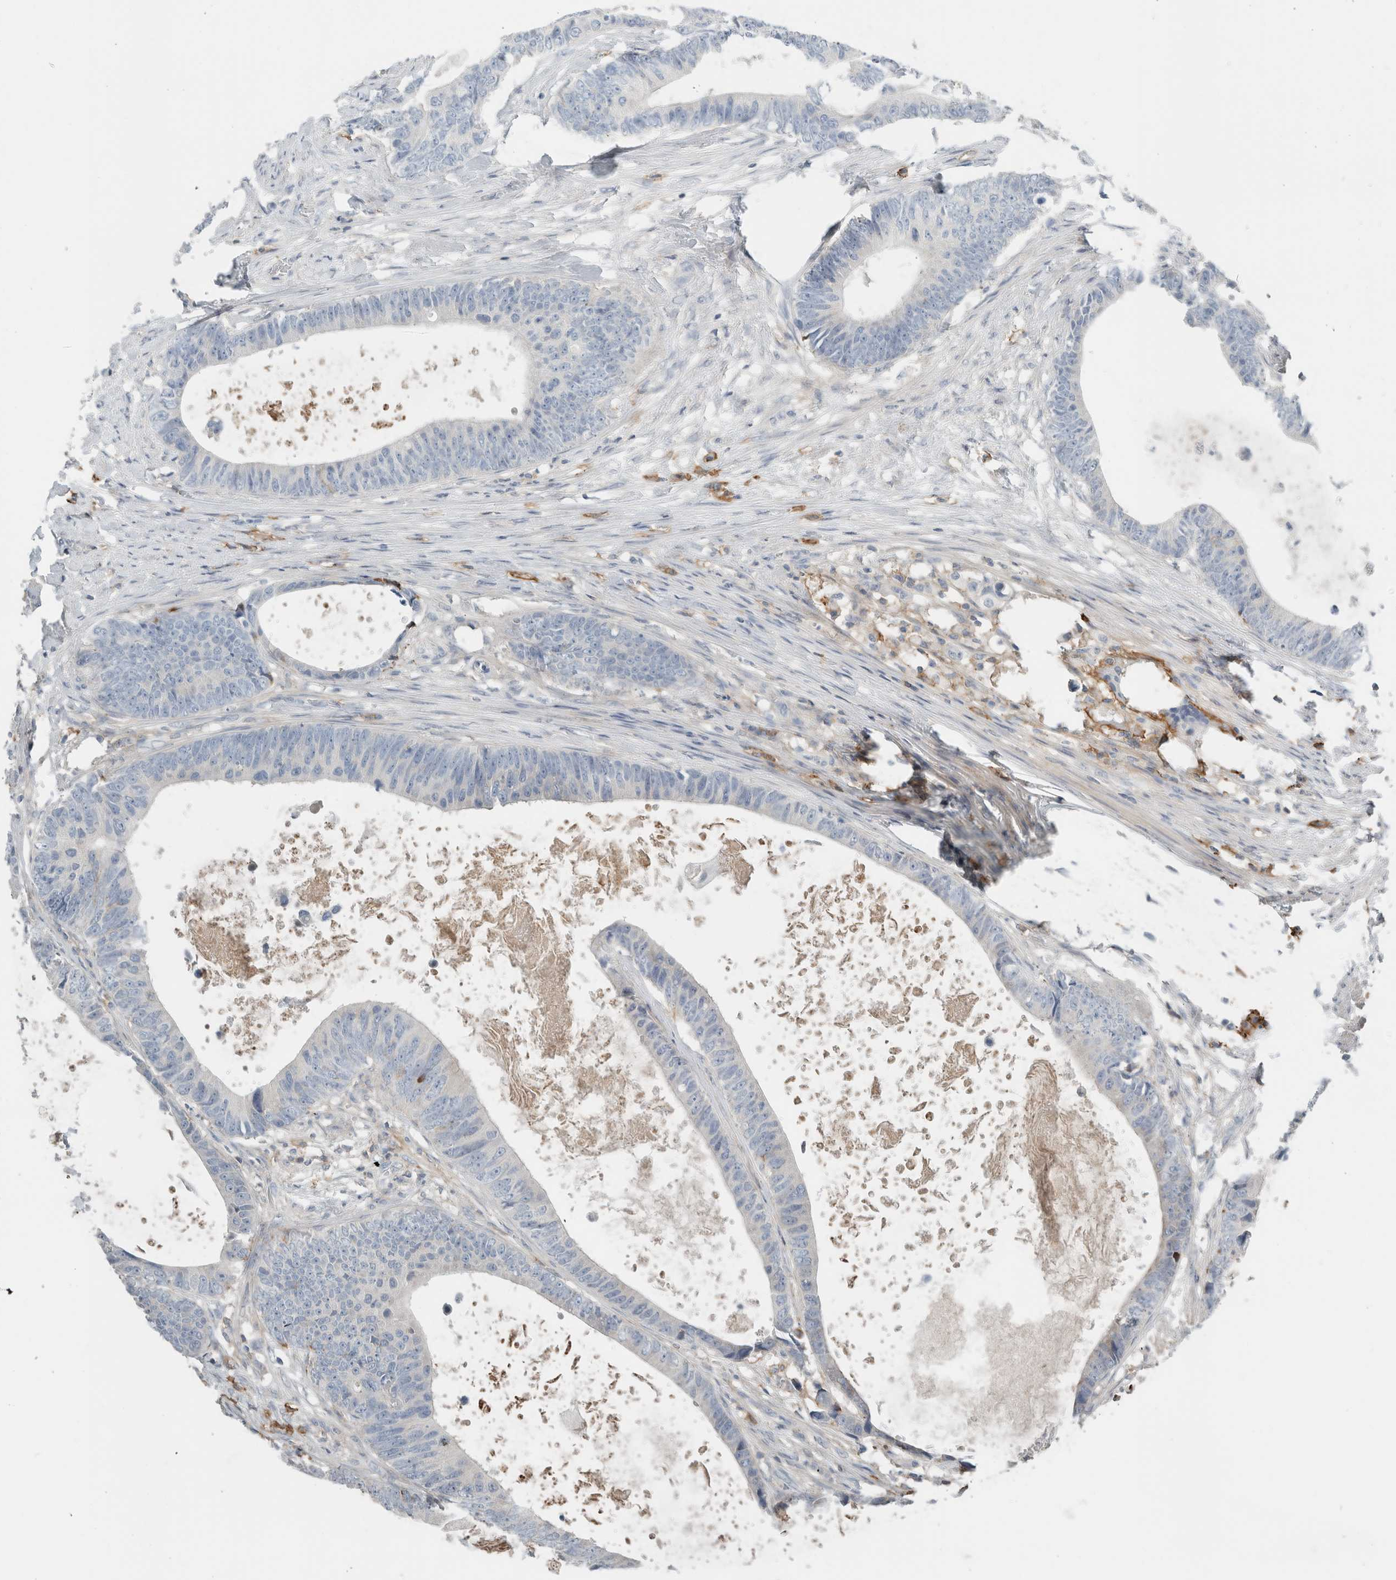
{"staining": {"intensity": "negative", "quantity": "none", "location": "none"}, "tissue": "colorectal cancer", "cell_type": "Tumor cells", "image_type": "cancer", "snomed": [{"axis": "morphology", "description": "Adenocarcinoma, NOS"}, {"axis": "topography", "description": "Colon"}], "caption": "Tumor cells show no significant protein positivity in adenocarcinoma (colorectal). The staining is performed using DAB (3,3'-diaminobenzidine) brown chromogen with nuclei counter-stained in using hematoxylin.", "gene": "ERCC6L2", "patient": {"sex": "male", "age": 56}}